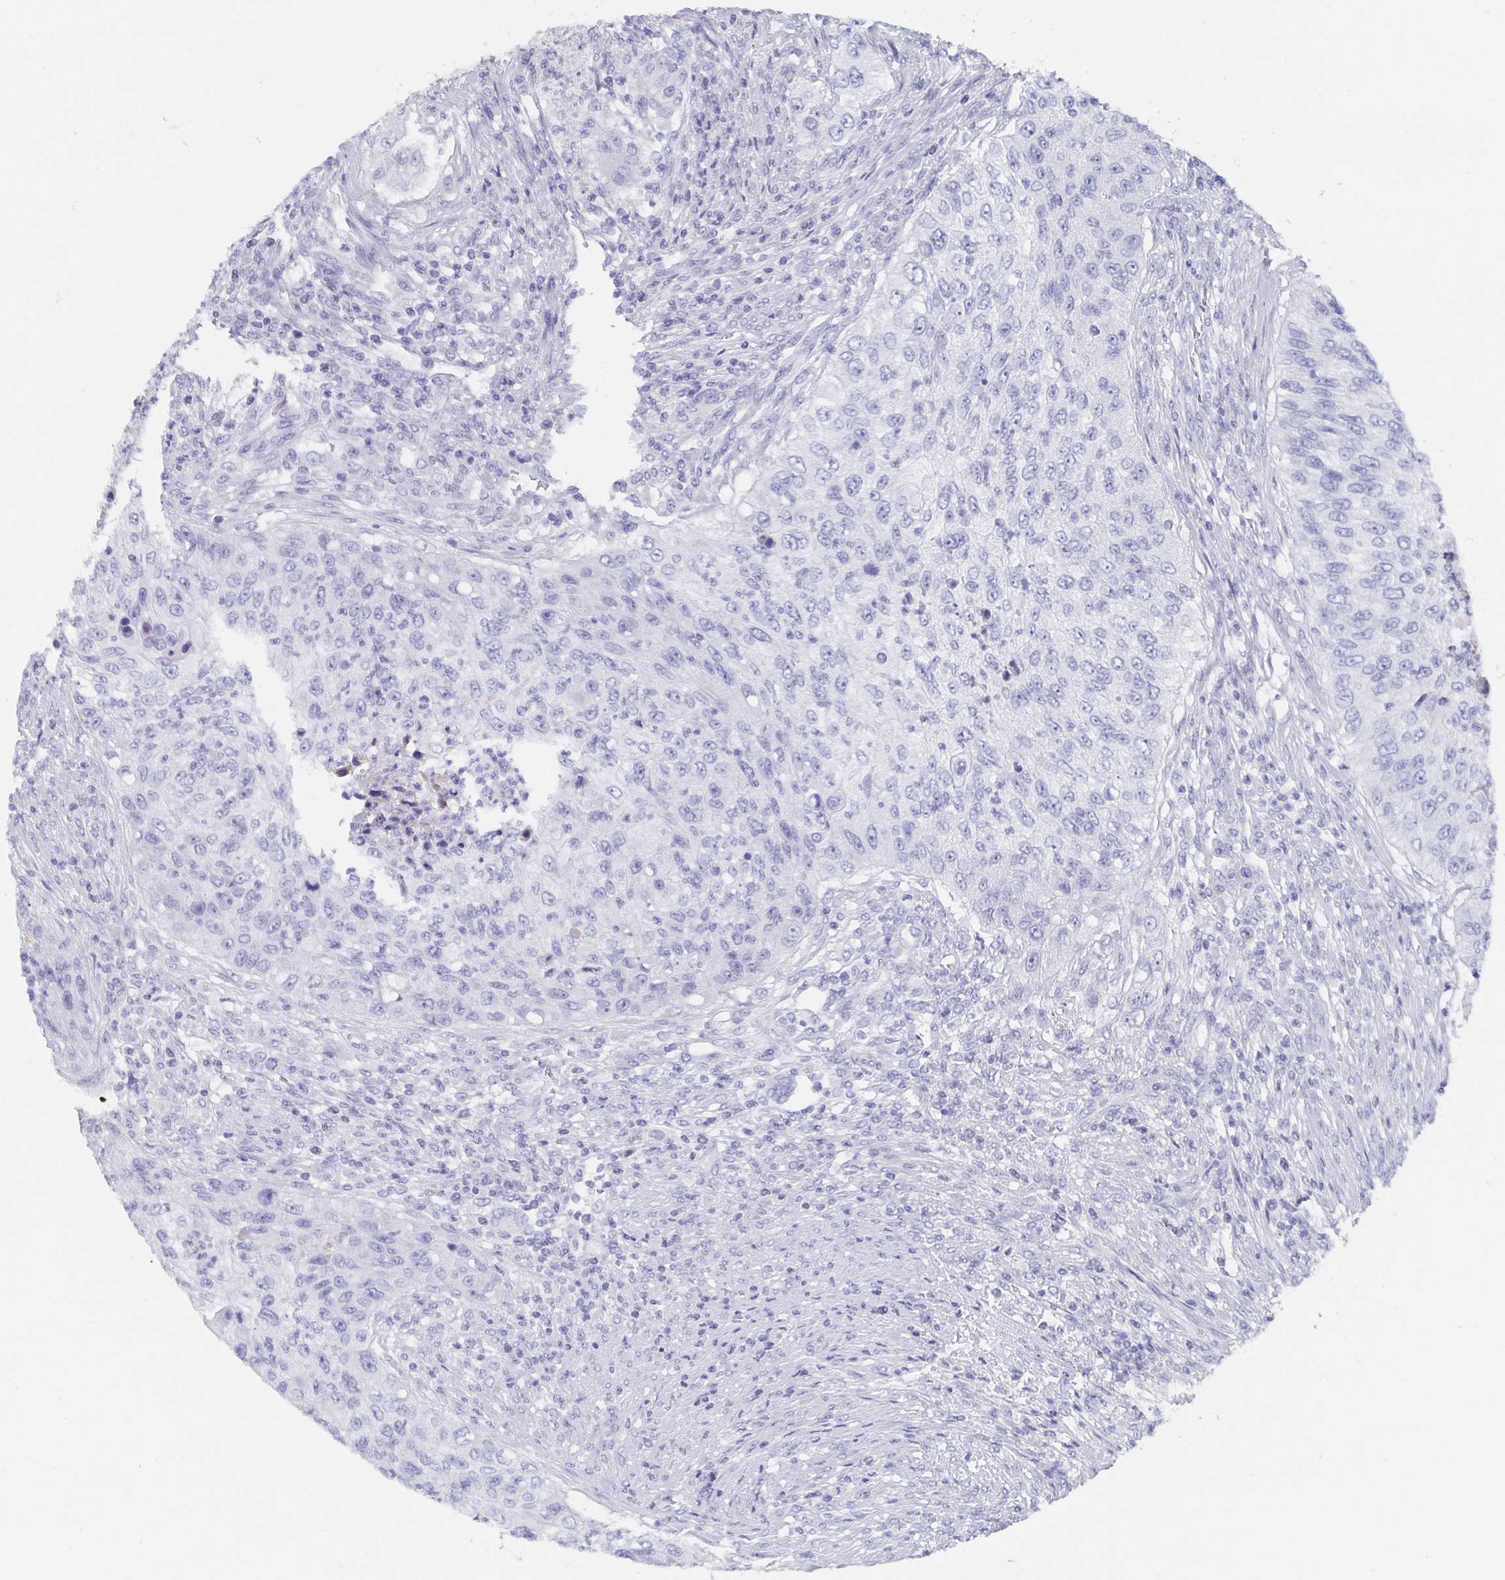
{"staining": {"intensity": "negative", "quantity": "none", "location": "none"}, "tissue": "urothelial cancer", "cell_type": "Tumor cells", "image_type": "cancer", "snomed": [{"axis": "morphology", "description": "Urothelial carcinoma, High grade"}, {"axis": "topography", "description": "Urinary bladder"}], "caption": "DAB (3,3'-diaminobenzidine) immunohistochemical staining of high-grade urothelial carcinoma displays no significant staining in tumor cells. The staining is performed using DAB brown chromogen with nuclei counter-stained in using hematoxylin.", "gene": "CFAP69", "patient": {"sex": "female", "age": 60}}